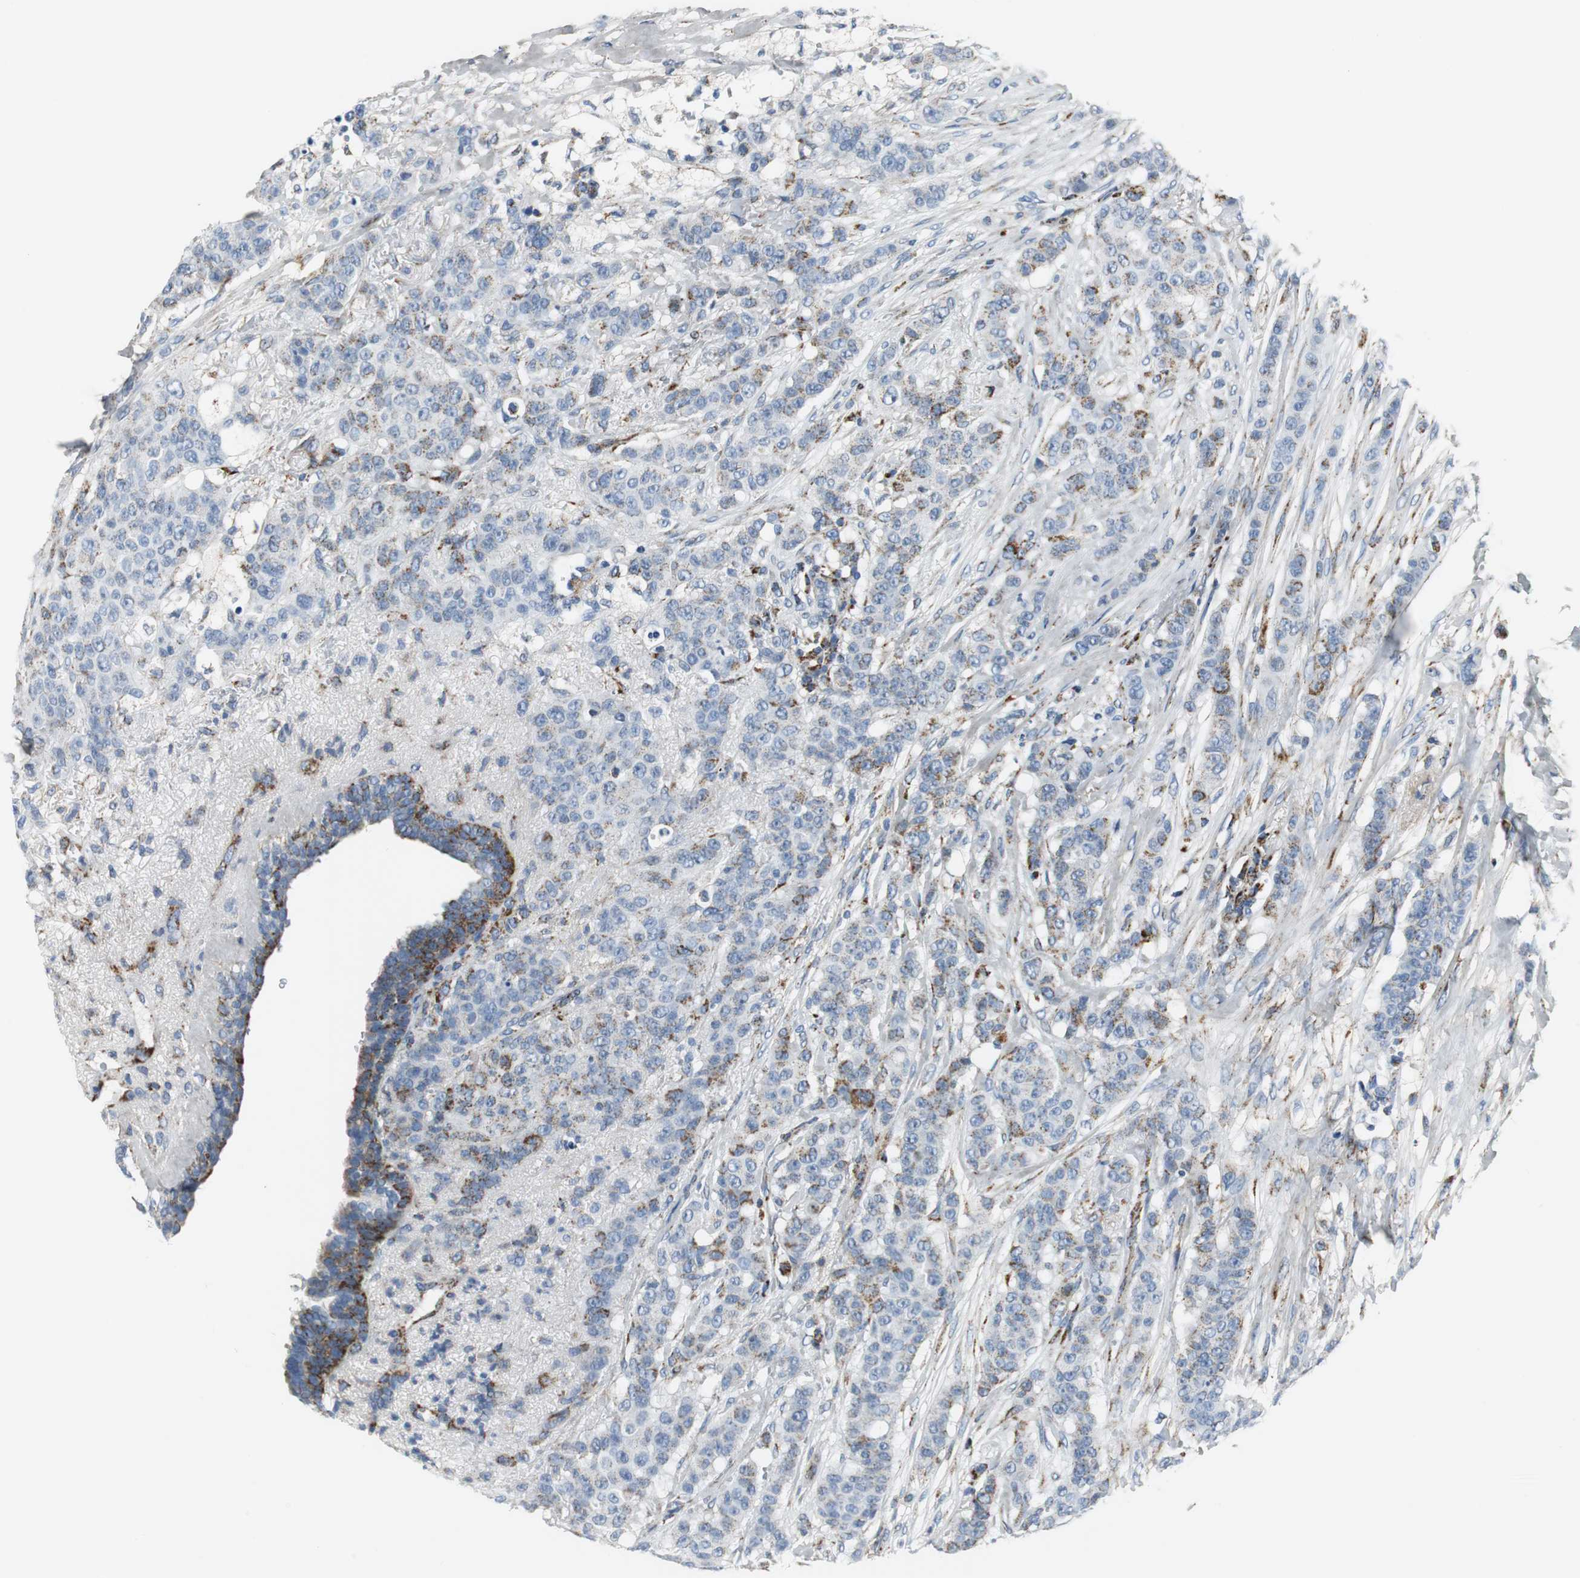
{"staining": {"intensity": "moderate", "quantity": "25%-75%", "location": "cytoplasmic/membranous"}, "tissue": "breast cancer", "cell_type": "Tumor cells", "image_type": "cancer", "snomed": [{"axis": "morphology", "description": "Duct carcinoma"}, {"axis": "topography", "description": "Breast"}], "caption": "Protein expression analysis of infiltrating ductal carcinoma (breast) demonstrates moderate cytoplasmic/membranous expression in approximately 25%-75% of tumor cells. The staining was performed using DAB, with brown indicating positive protein expression. Nuclei are stained blue with hematoxylin.", "gene": "C1QTNF7", "patient": {"sex": "female", "age": 40}}